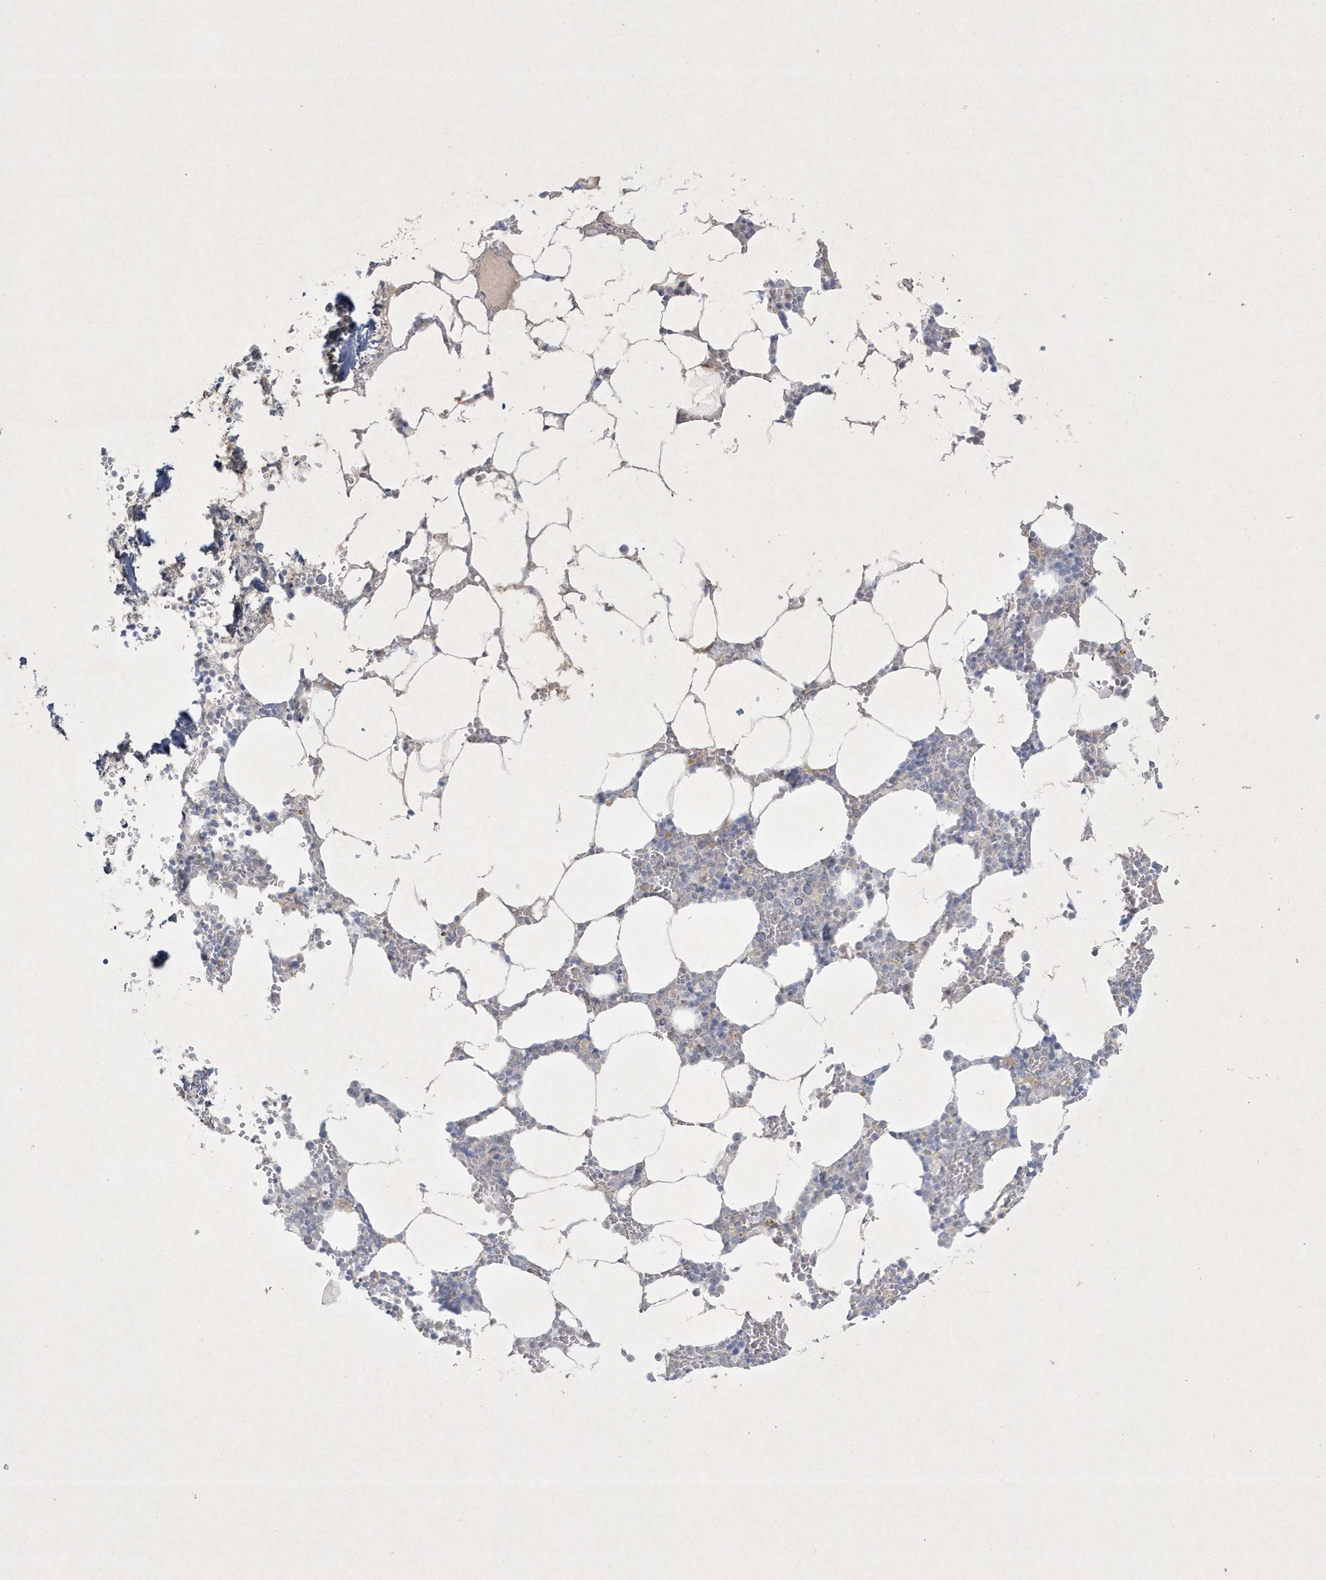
{"staining": {"intensity": "negative", "quantity": "none", "location": "none"}, "tissue": "bone marrow", "cell_type": "Hematopoietic cells", "image_type": "normal", "snomed": [{"axis": "morphology", "description": "Normal tissue, NOS"}, {"axis": "topography", "description": "Bone marrow"}], "caption": "A micrograph of human bone marrow is negative for staining in hematopoietic cells. (DAB immunohistochemistry with hematoxylin counter stain).", "gene": "CCDC24", "patient": {"sex": "male", "age": 70}}